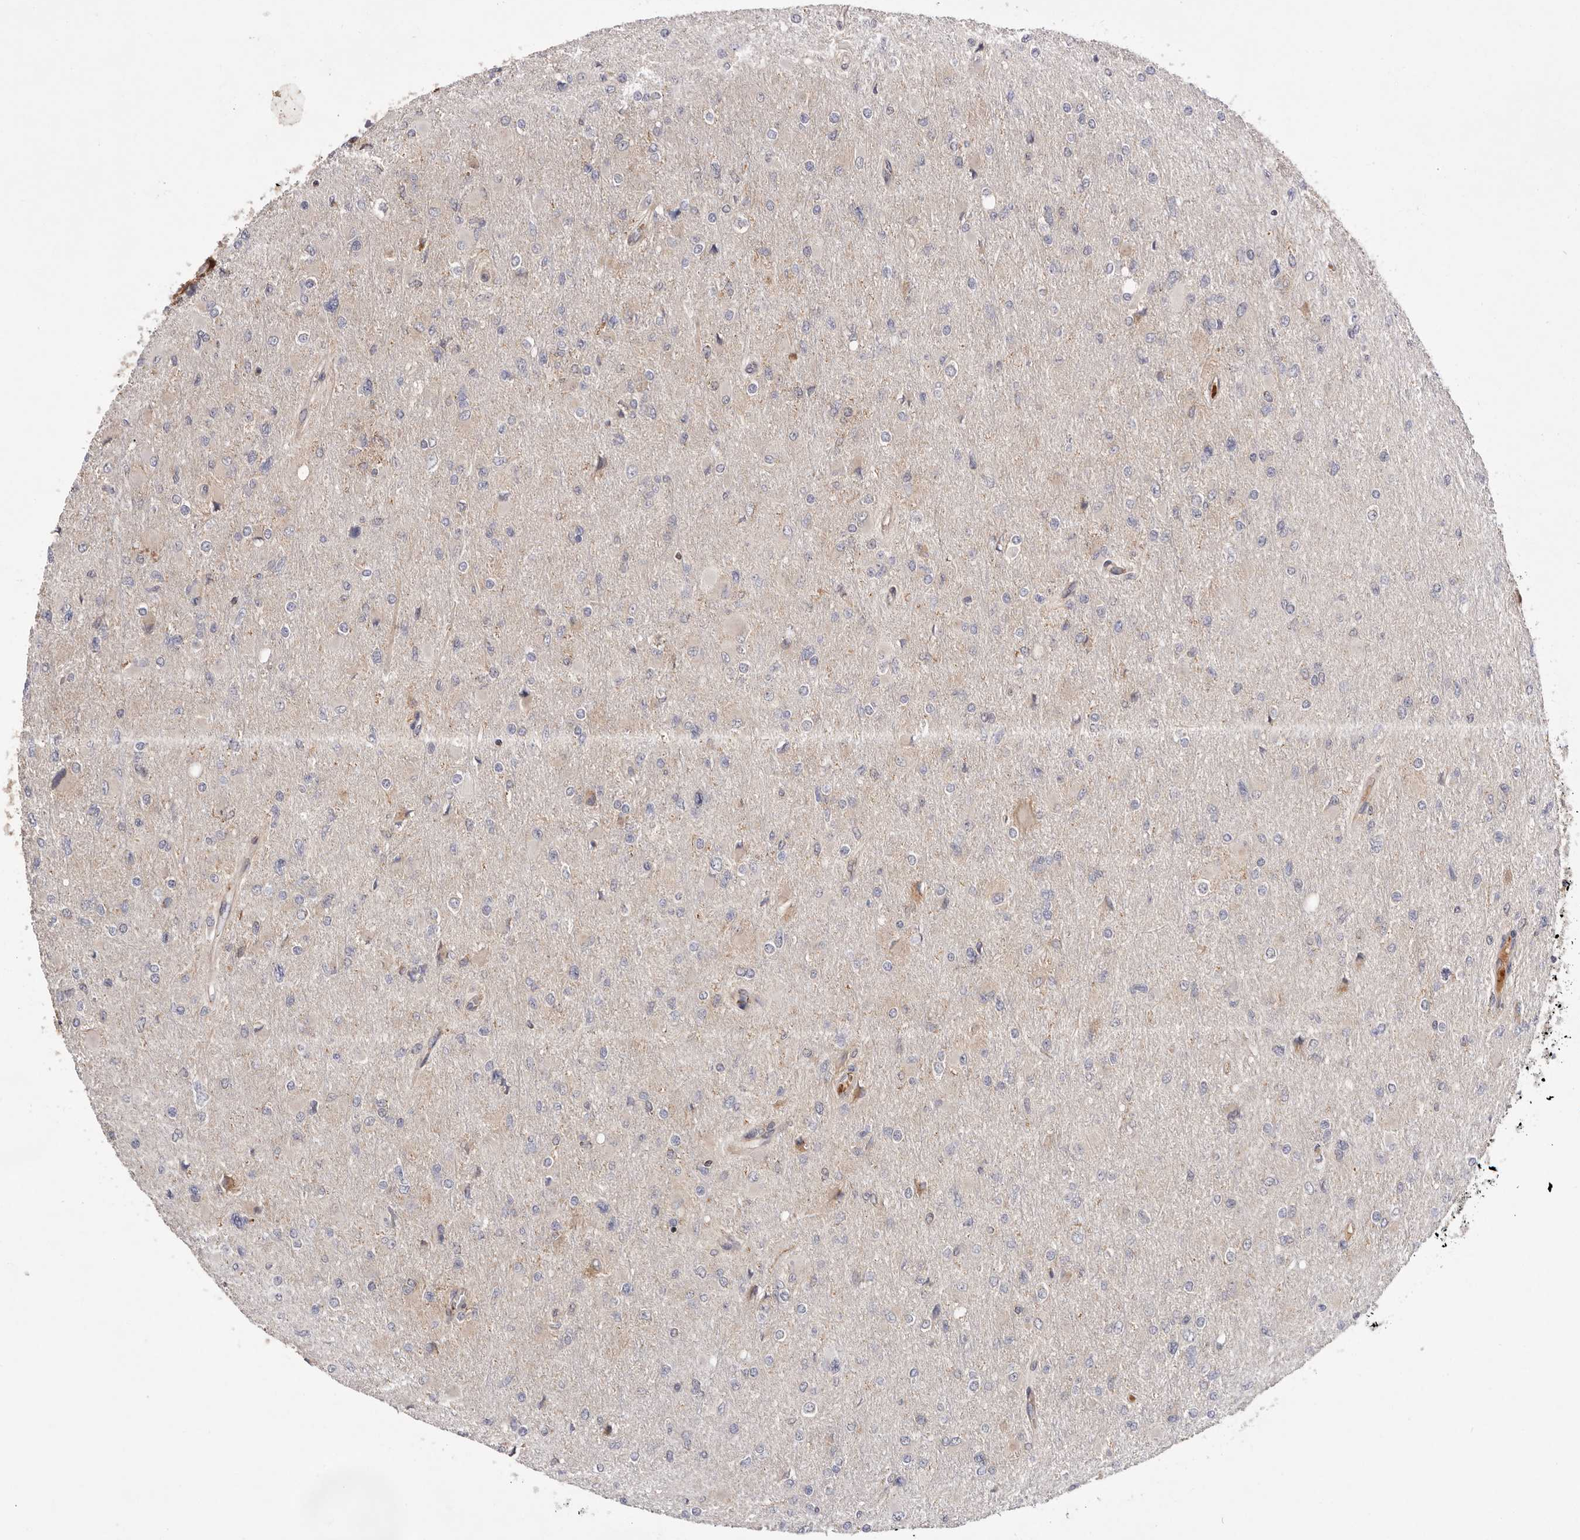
{"staining": {"intensity": "negative", "quantity": "none", "location": "none"}, "tissue": "glioma", "cell_type": "Tumor cells", "image_type": "cancer", "snomed": [{"axis": "morphology", "description": "Glioma, malignant, High grade"}, {"axis": "topography", "description": "Cerebral cortex"}], "caption": "High power microscopy histopathology image of an immunohistochemistry (IHC) image of glioma, revealing no significant positivity in tumor cells. (IHC, brightfield microscopy, high magnification).", "gene": "RNF213", "patient": {"sex": "female", "age": 36}}